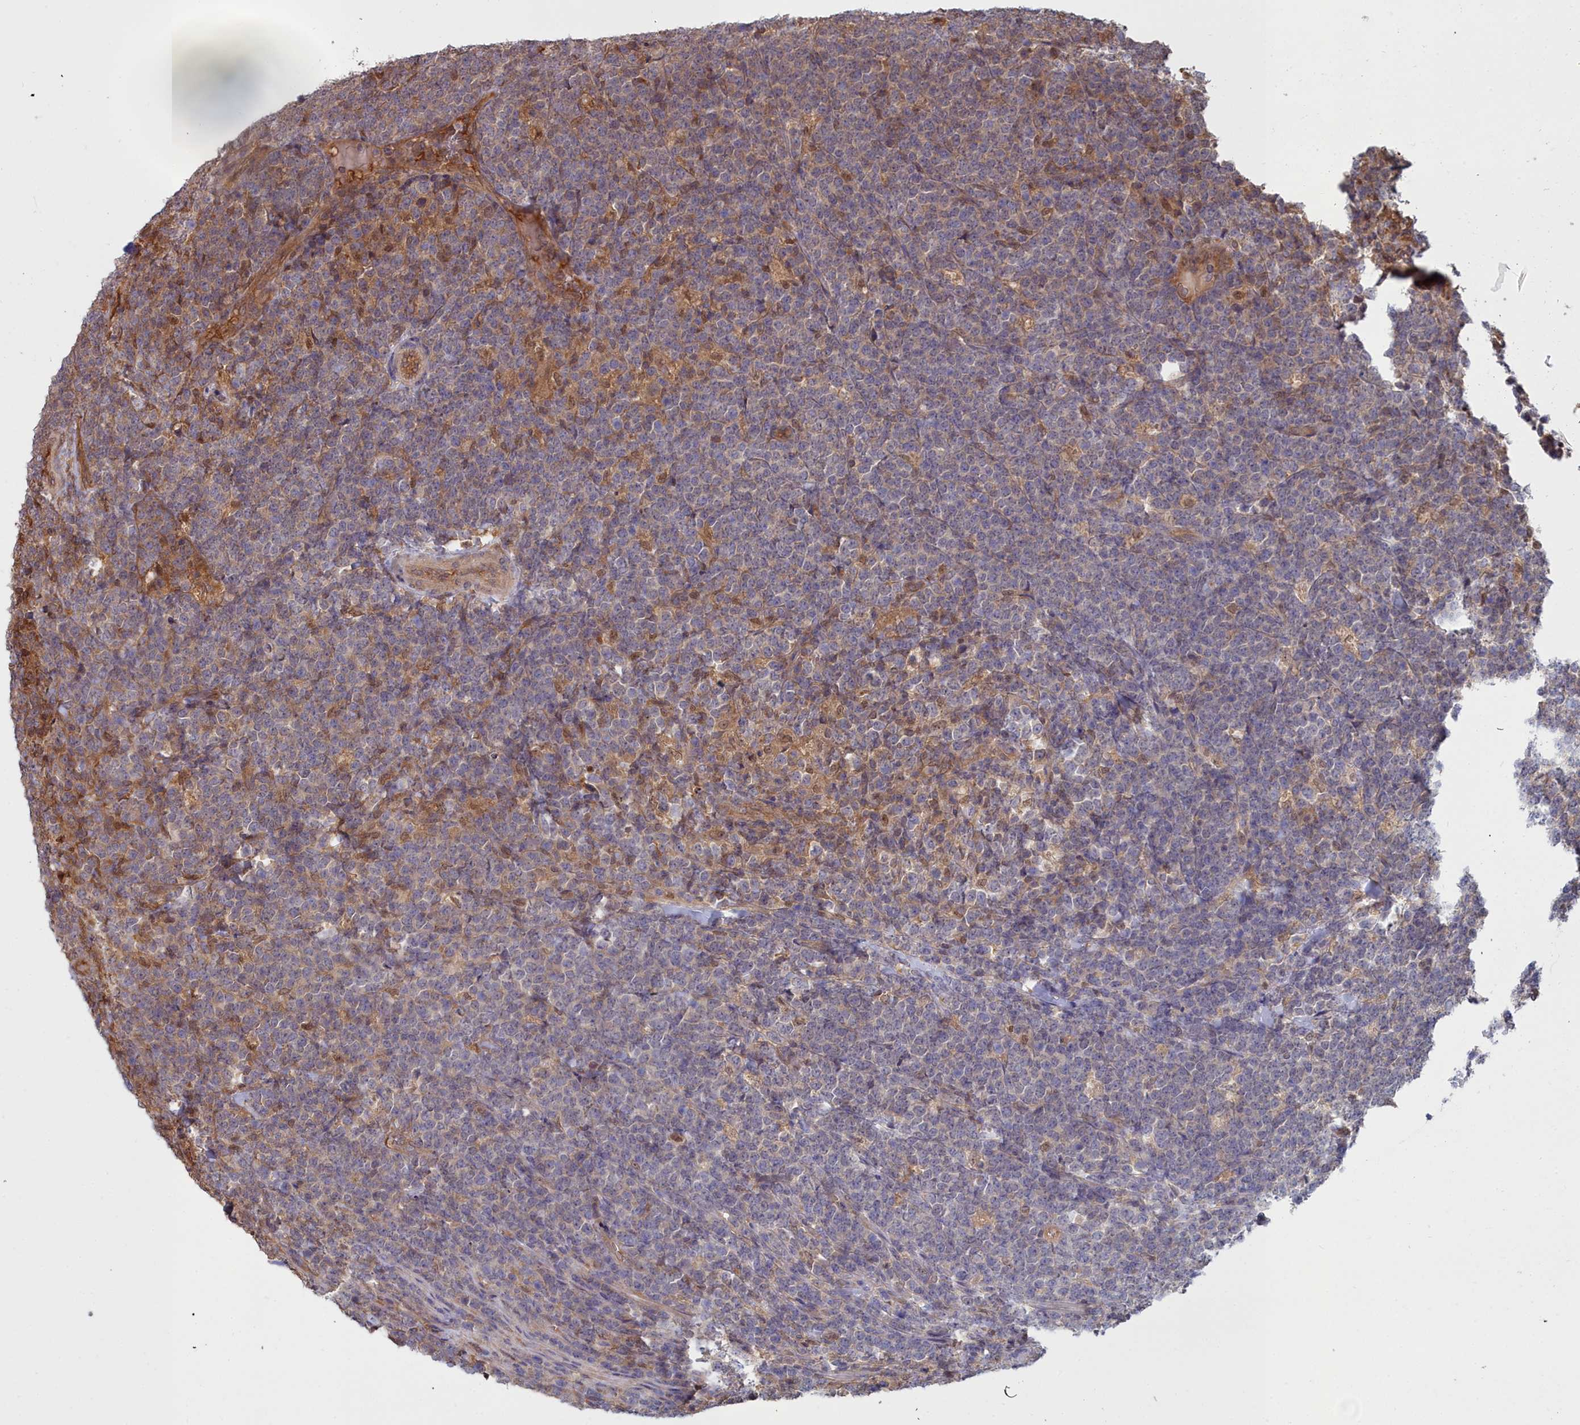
{"staining": {"intensity": "moderate", "quantity": "<25%", "location": "cytoplasmic/membranous"}, "tissue": "lymphoma", "cell_type": "Tumor cells", "image_type": "cancer", "snomed": [{"axis": "morphology", "description": "Malignant lymphoma, non-Hodgkin's type, High grade"}, {"axis": "topography", "description": "Small intestine"}], "caption": "A brown stain shows moderate cytoplasmic/membranous staining of a protein in high-grade malignant lymphoma, non-Hodgkin's type tumor cells.", "gene": "GFRA2", "patient": {"sex": "male", "age": 8}}